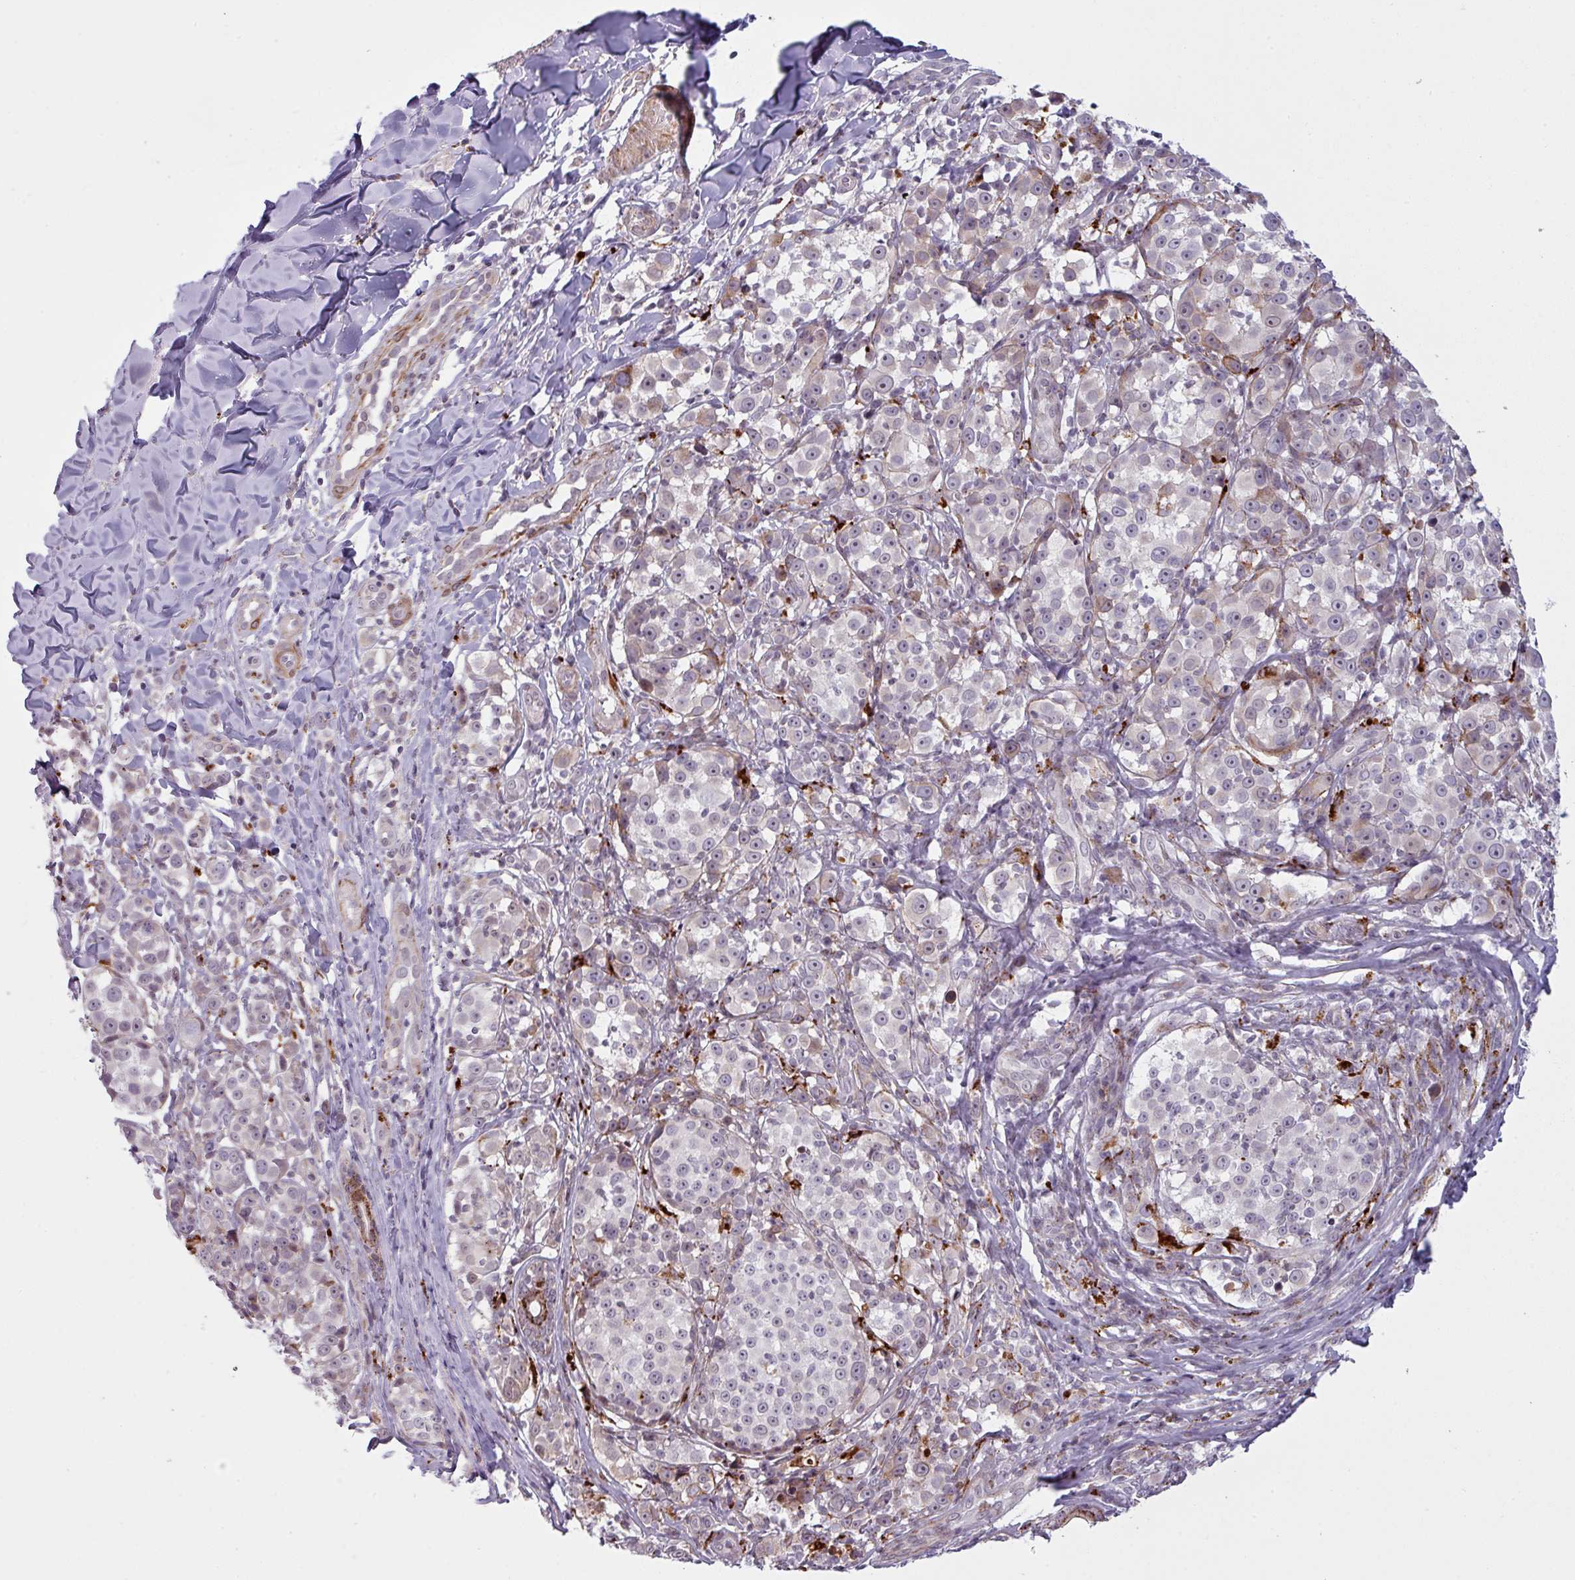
{"staining": {"intensity": "negative", "quantity": "none", "location": "none"}, "tissue": "melanoma", "cell_type": "Tumor cells", "image_type": "cancer", "snomed": [{"axis": "morphology", "description": "Malignant melanoma, NOS"}, {"axis": "topography", "description": "Skin"}], "caption": "A micrograph of human malignant melanoma is negative for staining in tumor cells.", "gene": "MAP7D2", "patient": {"sex": "female", "age": 35}}